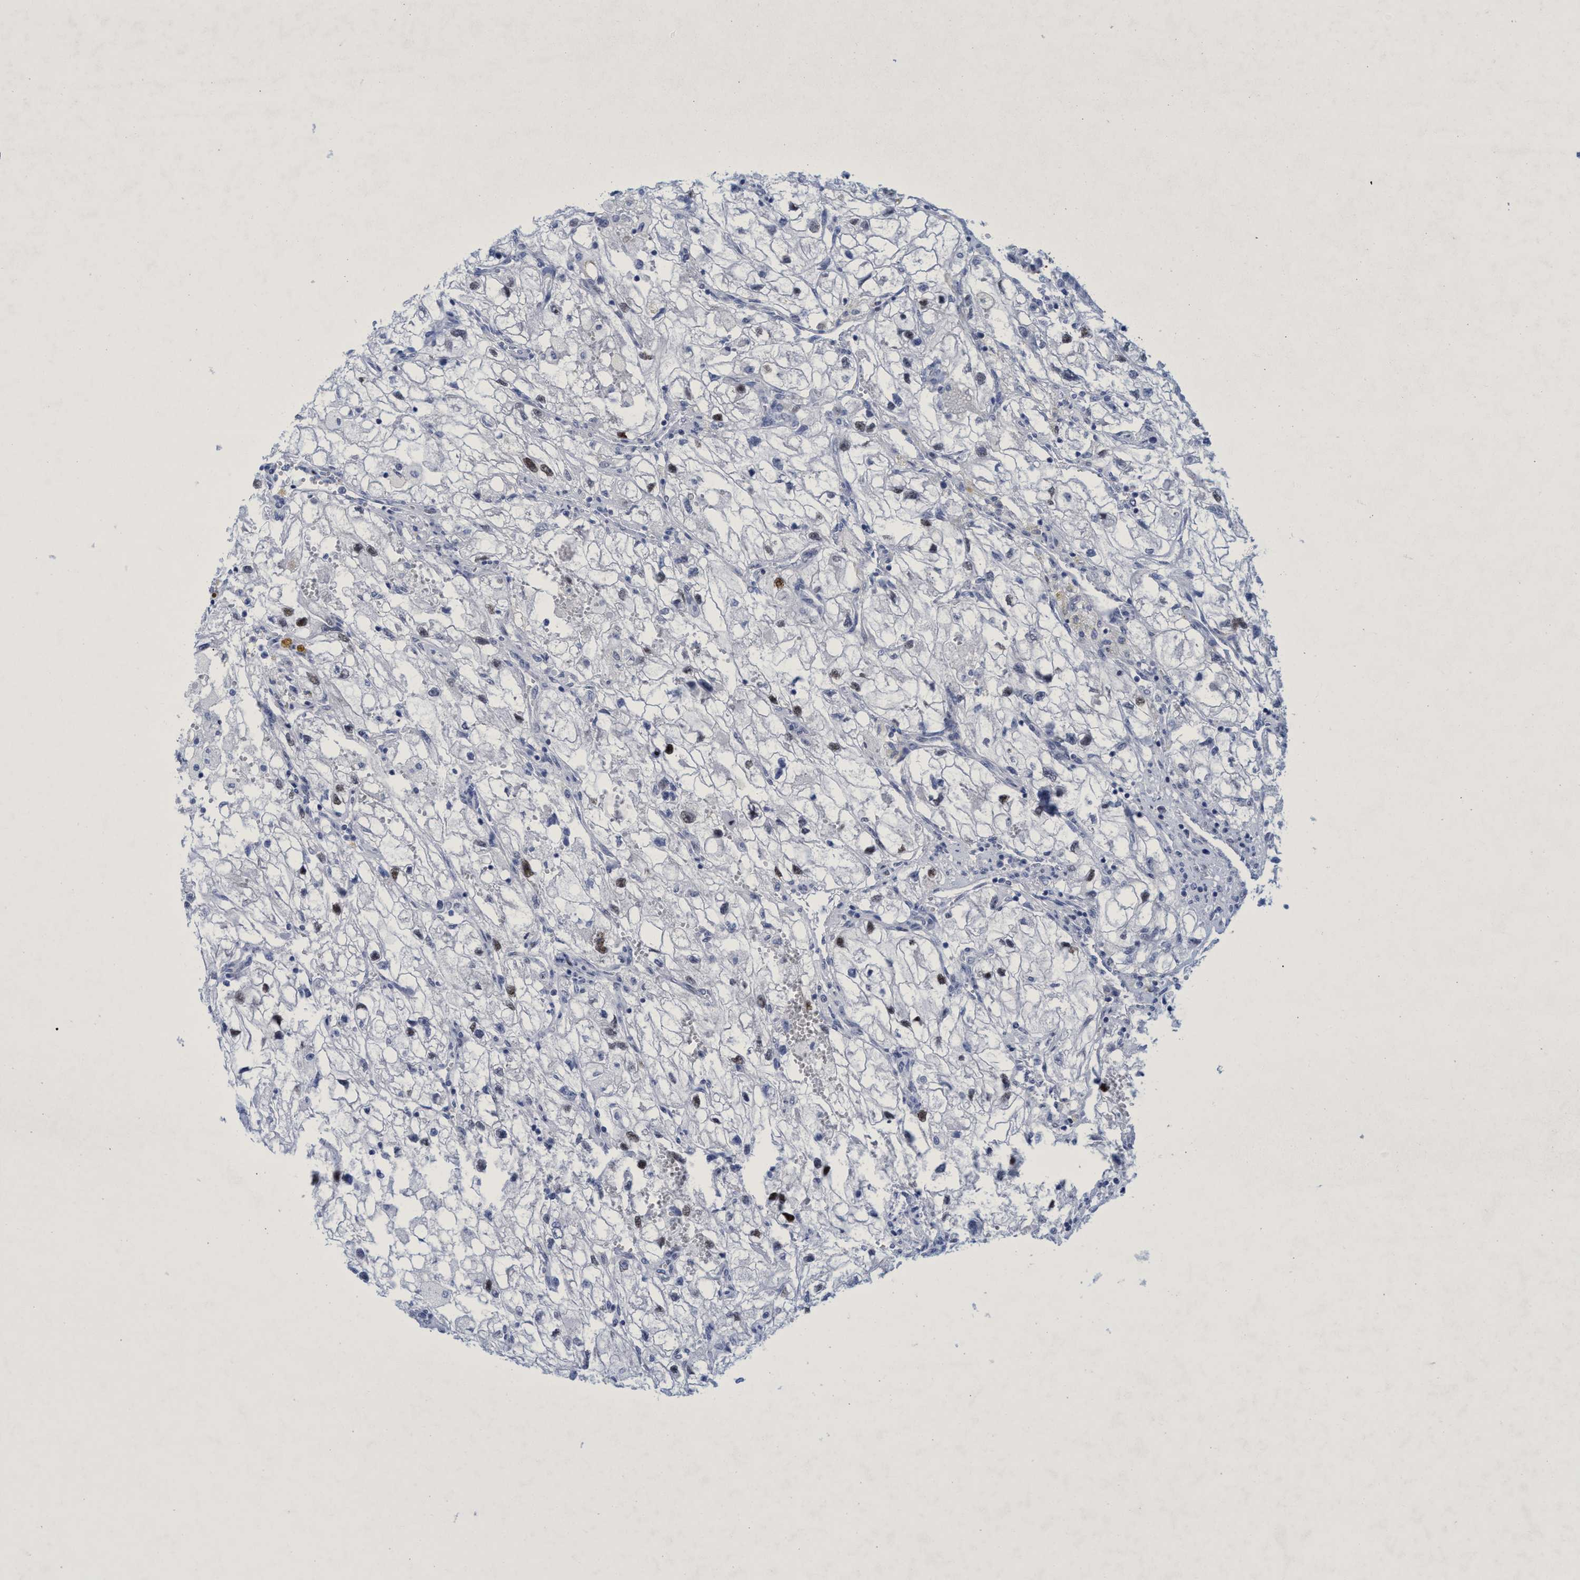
{"staining": {"intensity": "moderate", "quantity": "25%-75%", "location": "nuclear"}, "tissue": "renal cancer", "cell_type": "Tumor cells", "image_type": "cancer", "snomed": [{"axis": "morphology", "description": "Adenocarcinoma, NOS"}, {"axis": "topography", "description": "Kidney"}], "caption": "Immunohistochemical staining of adenocarcinoma (renal) exhibits medium levels of moderate nuclear expression in about 25%-75% of tumor cells.", "gene": "R3HCC1", "patient": {"sex": "female", "age": 70}}